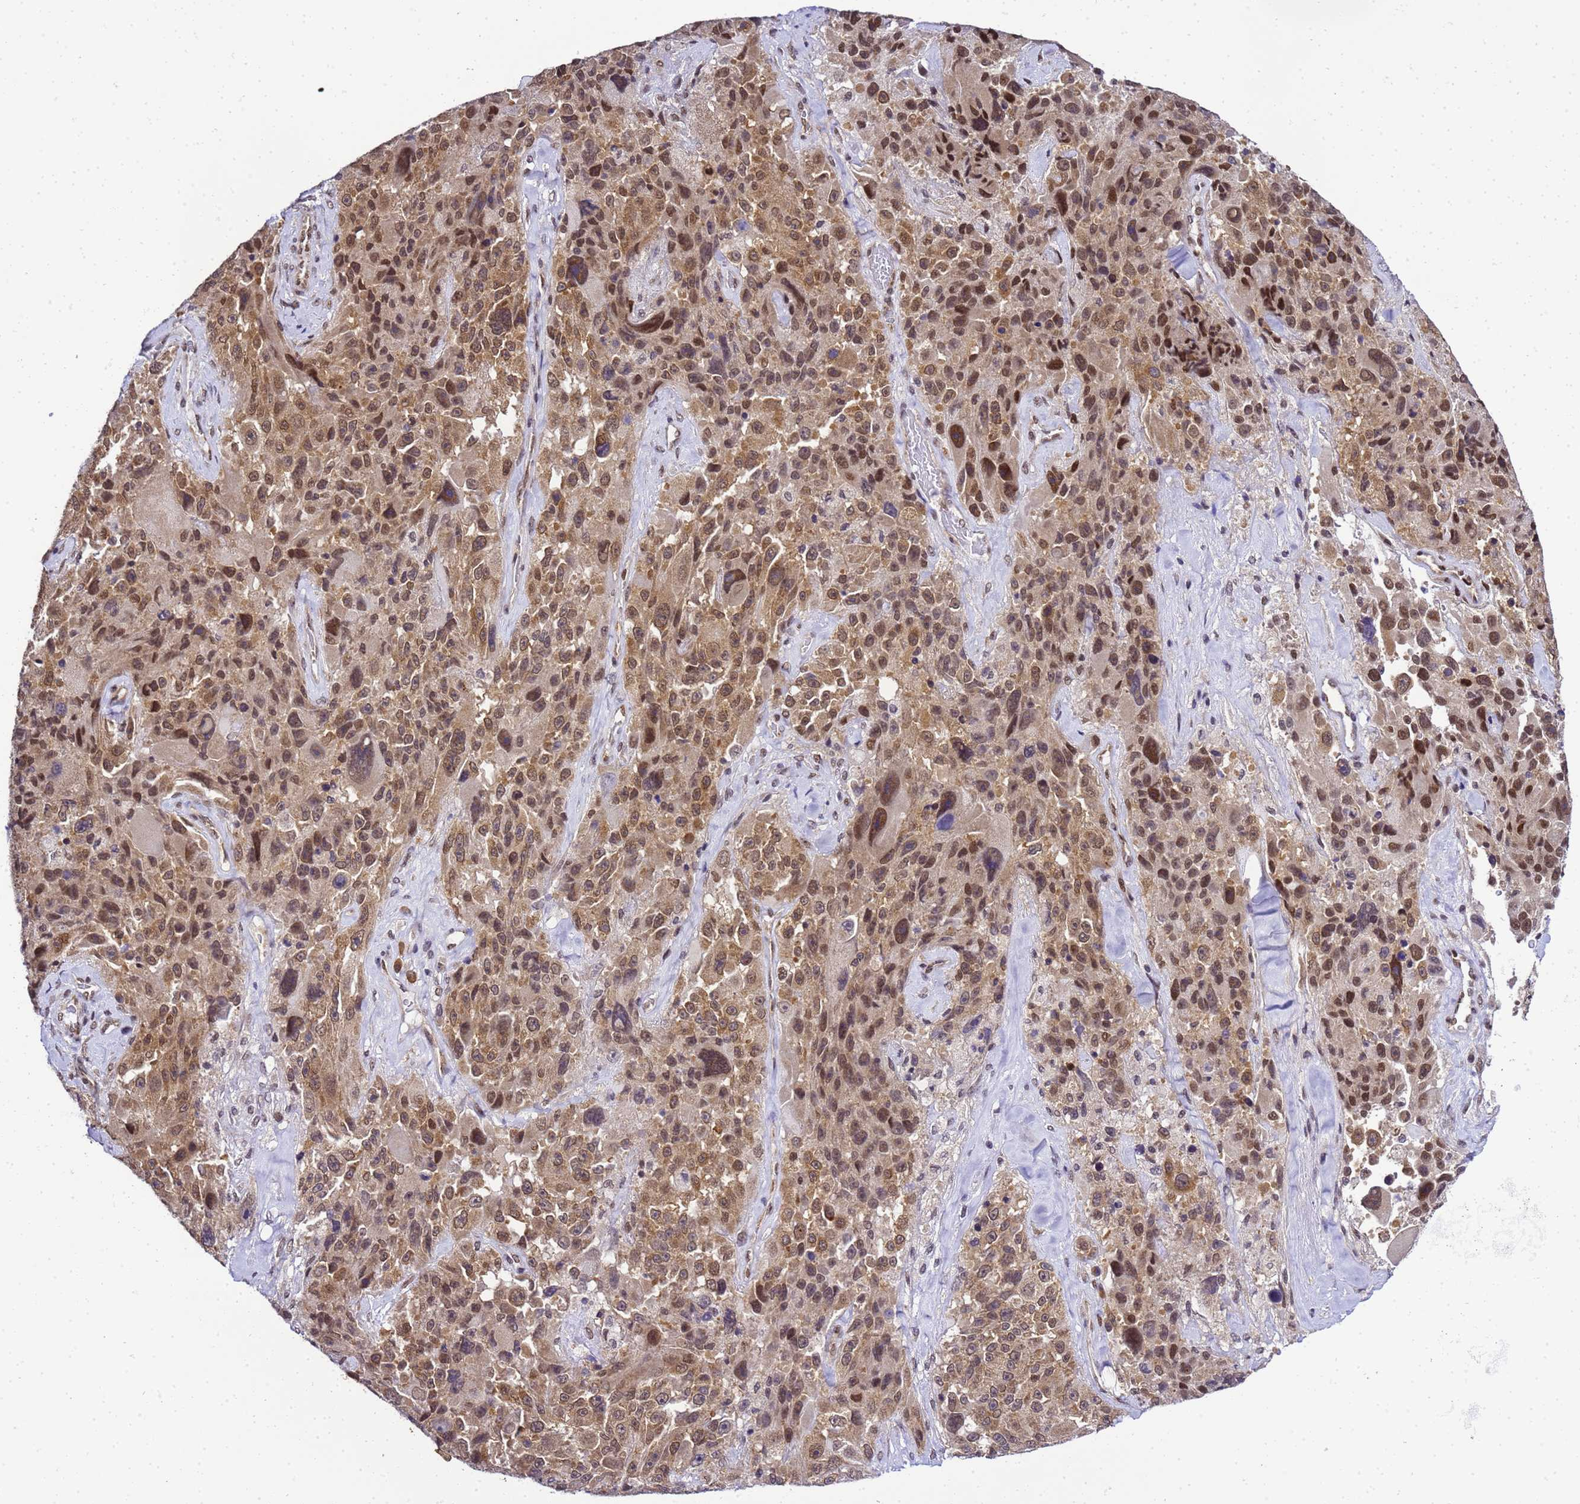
{"staining": {"intensity": "moderate", "quantity": ">75%", "location": "cytoplasmic/membranous,nuclear"}, "tissue": "melanoma", "cell_type": "Tumor cells", "image_type": "cancer", "snomed": [{"axis": "morphology", "description": "Malignant melanoma, Metastatic site"}, {"axis": "topography", "description": "Lymph node"}], "caption": "A brown stain highlights moderate cytoplasmic/membranous and nuclear expression of a protein in melanoma tumor cells.", "gene": "SMN1", "patient": {"sex": "male", "age": 62}}